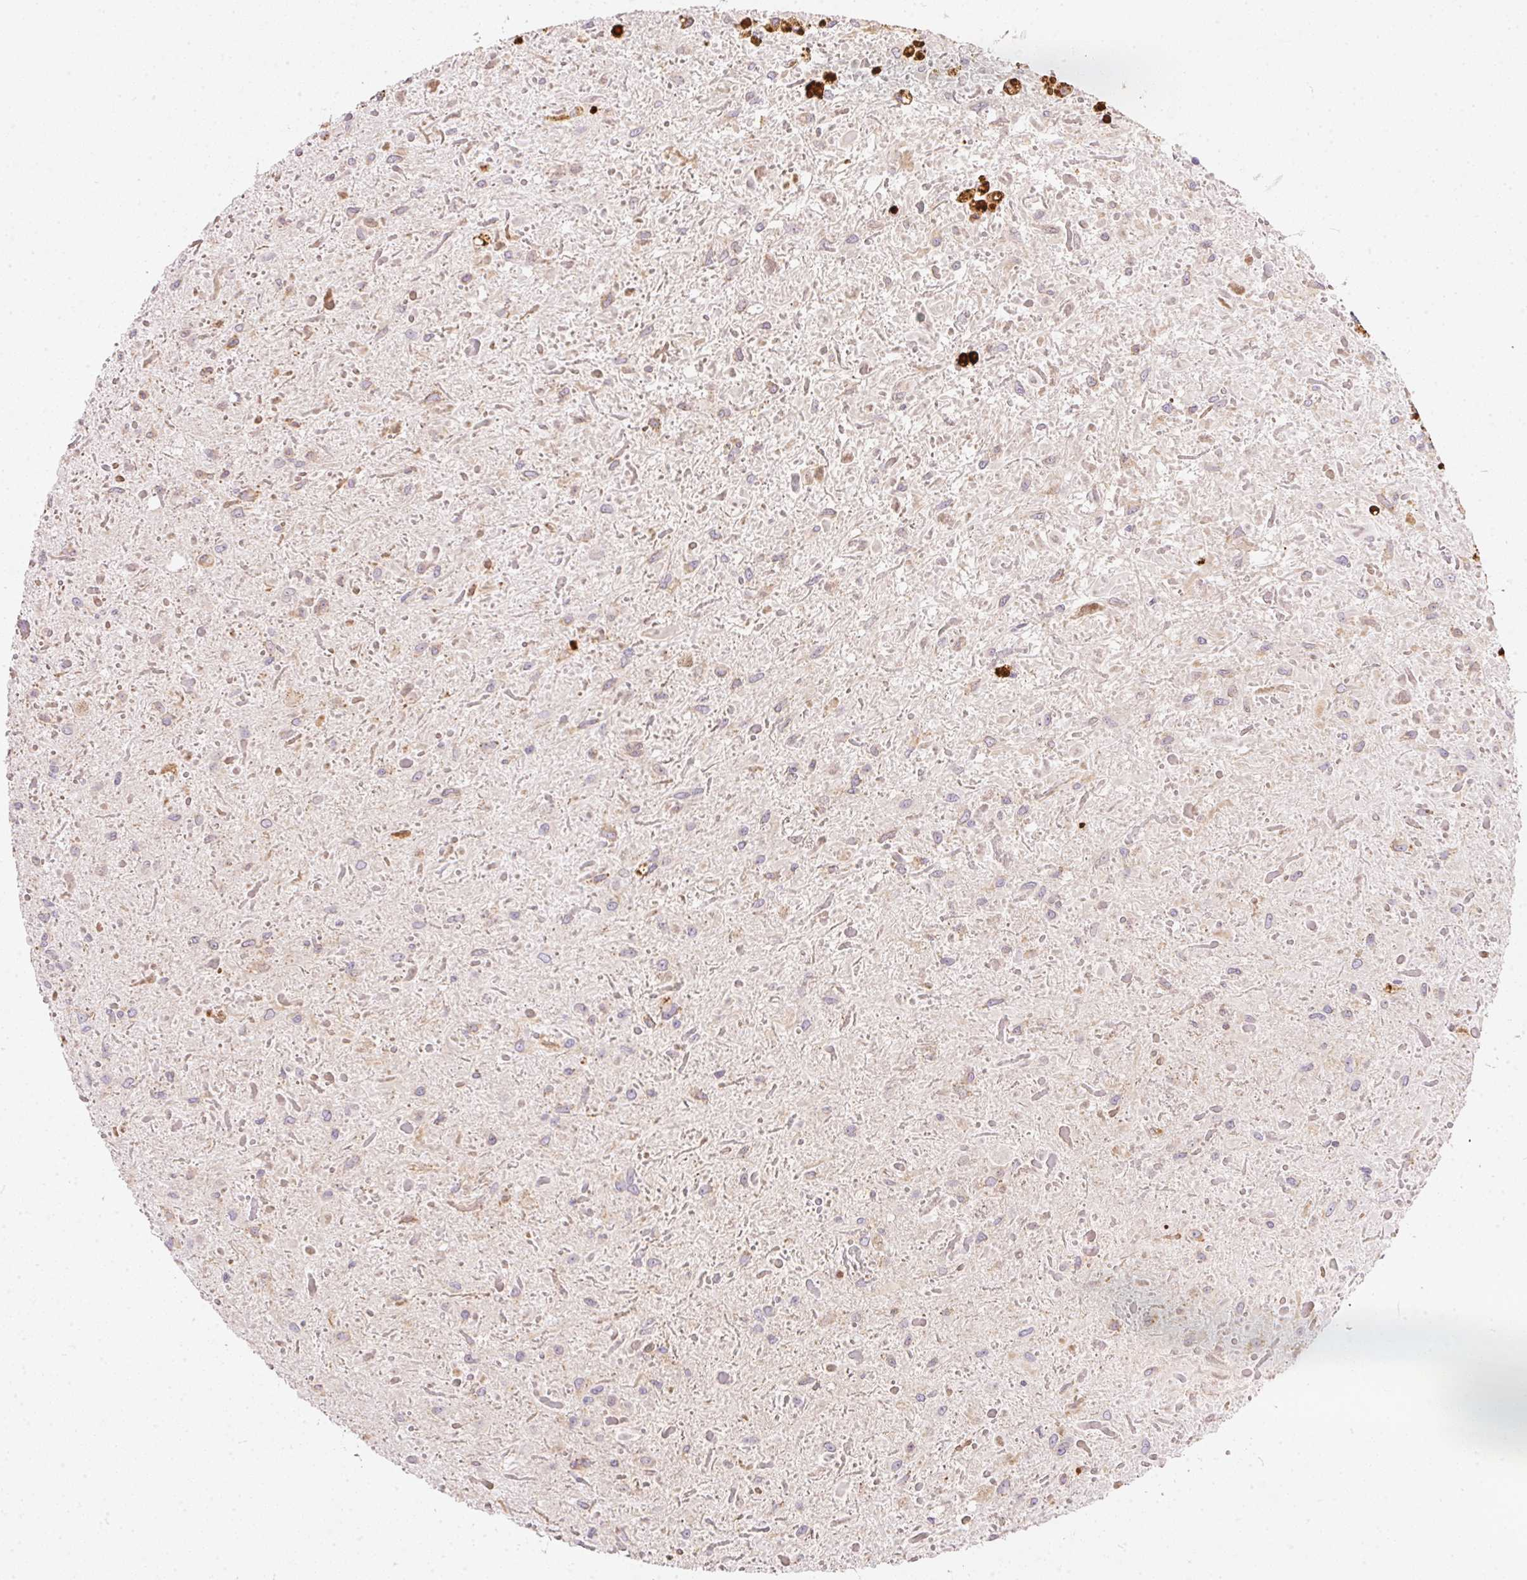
{"staining": {"intensity": "negative", "quantity": "none", "location": "none"}, "tissue": "glioma", "cell_type": "Tumor cells", "image_type": "cancer", "snomed": [{"axis": "morphology", "description": "Glioma, malignant, Low grade"}, {"axis": "topography", "description": "Cerebellum"}], "caption": "This is an IHC image of glioma. There is no positivity in tumor cells.", "gene": "VWA5B2", "patient": {"sex": "female", "age": 14}}